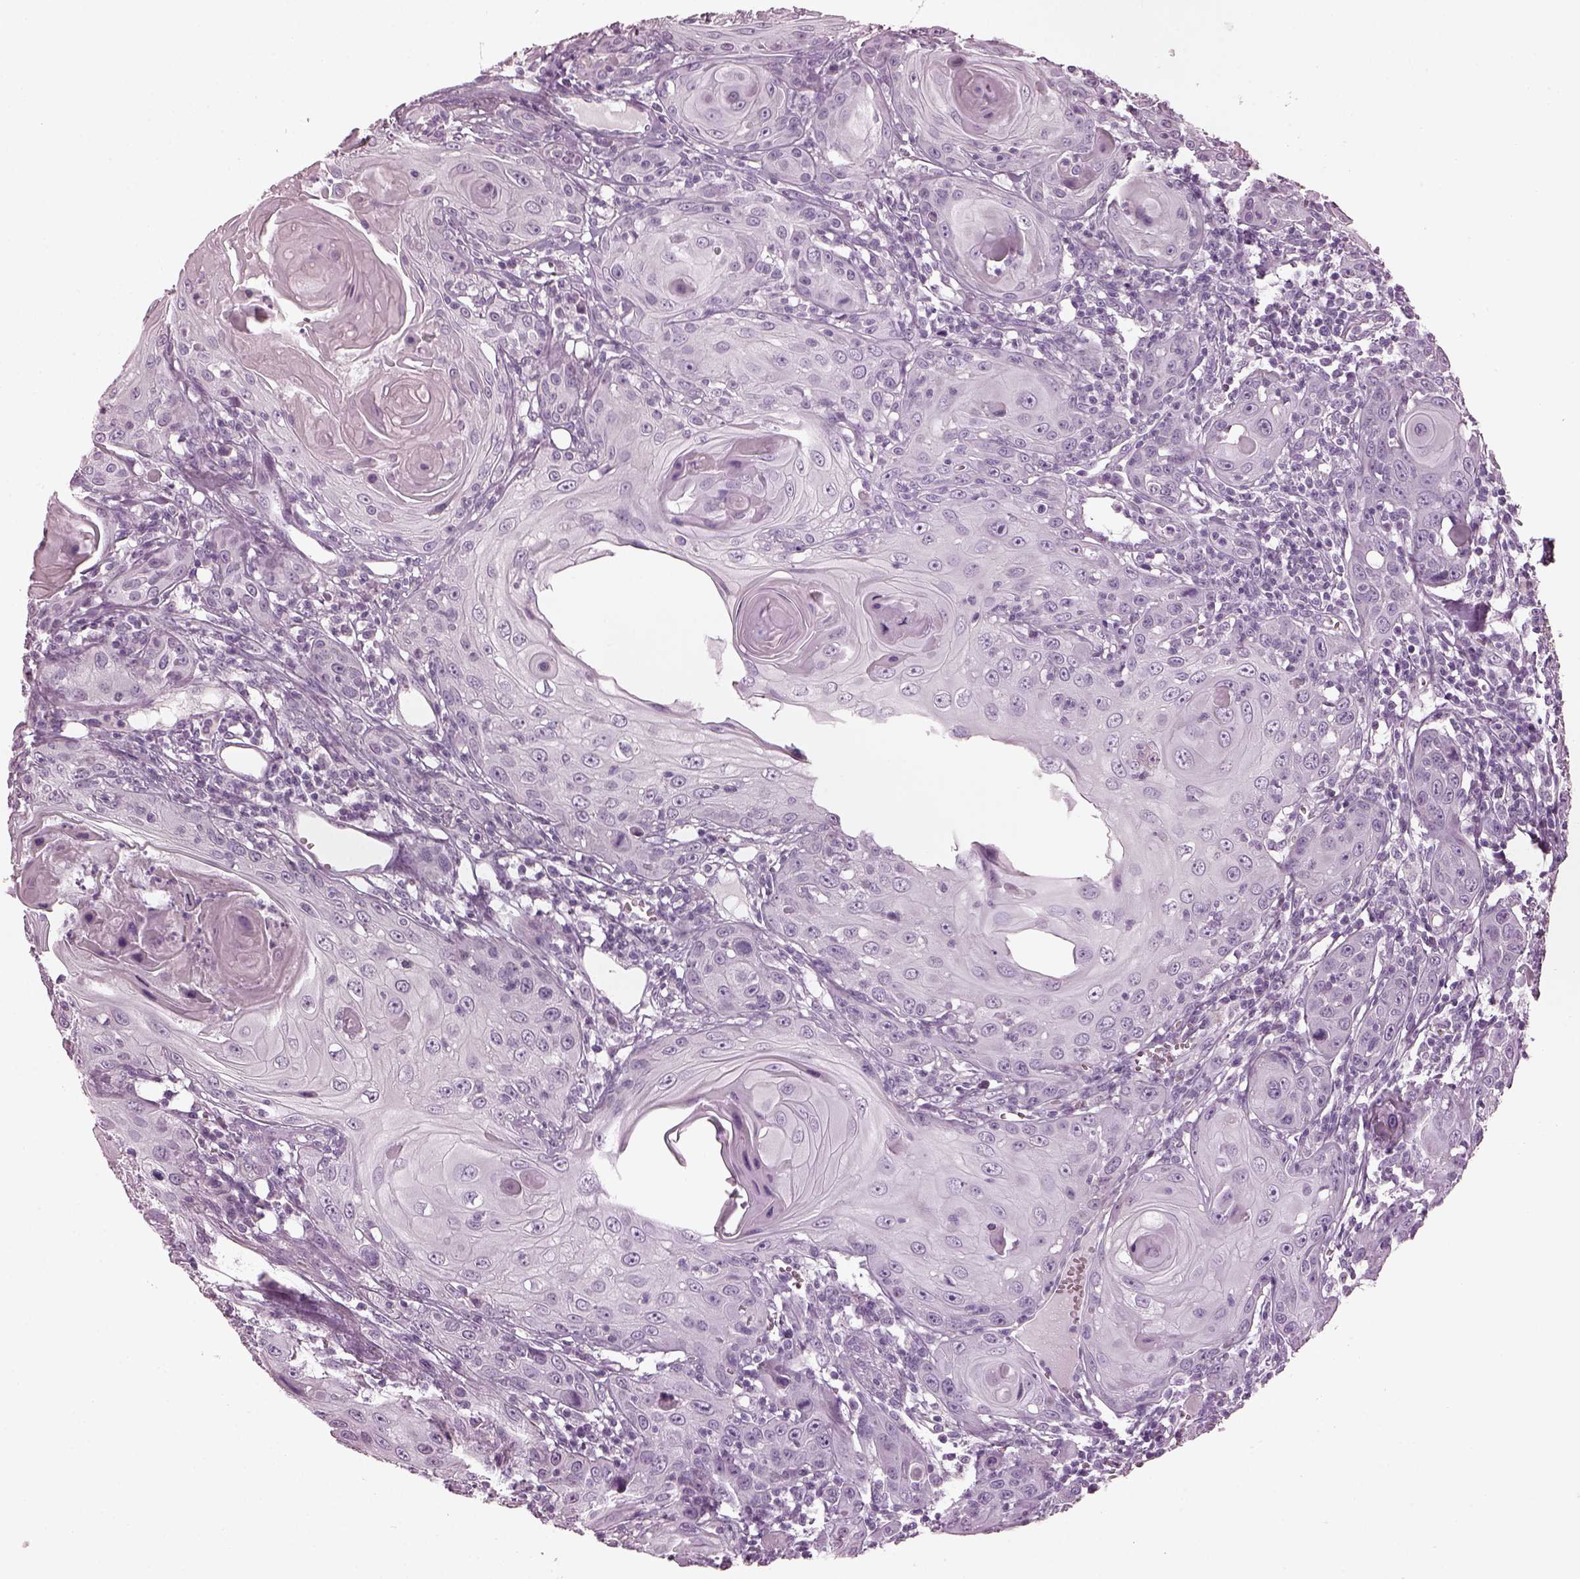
{"staining": {"intensity": "negative", "quantity": "none", "location": "none"}, "tissue": "head and neck cancer", "cell_type": "Tumor cells", "image_type": "cancer", "snomed": [{"axis": "morphology", "description": "Squamous cell carcinoma, NOS"}, {"axis": "topography", "description": "Head-Neck"}], "caption": "Human head and neck cancer stained for a protein using IHC shows no staining in tumor cells.", "gene": "PDC", "patient": {"sex": "female", "age": 80}}